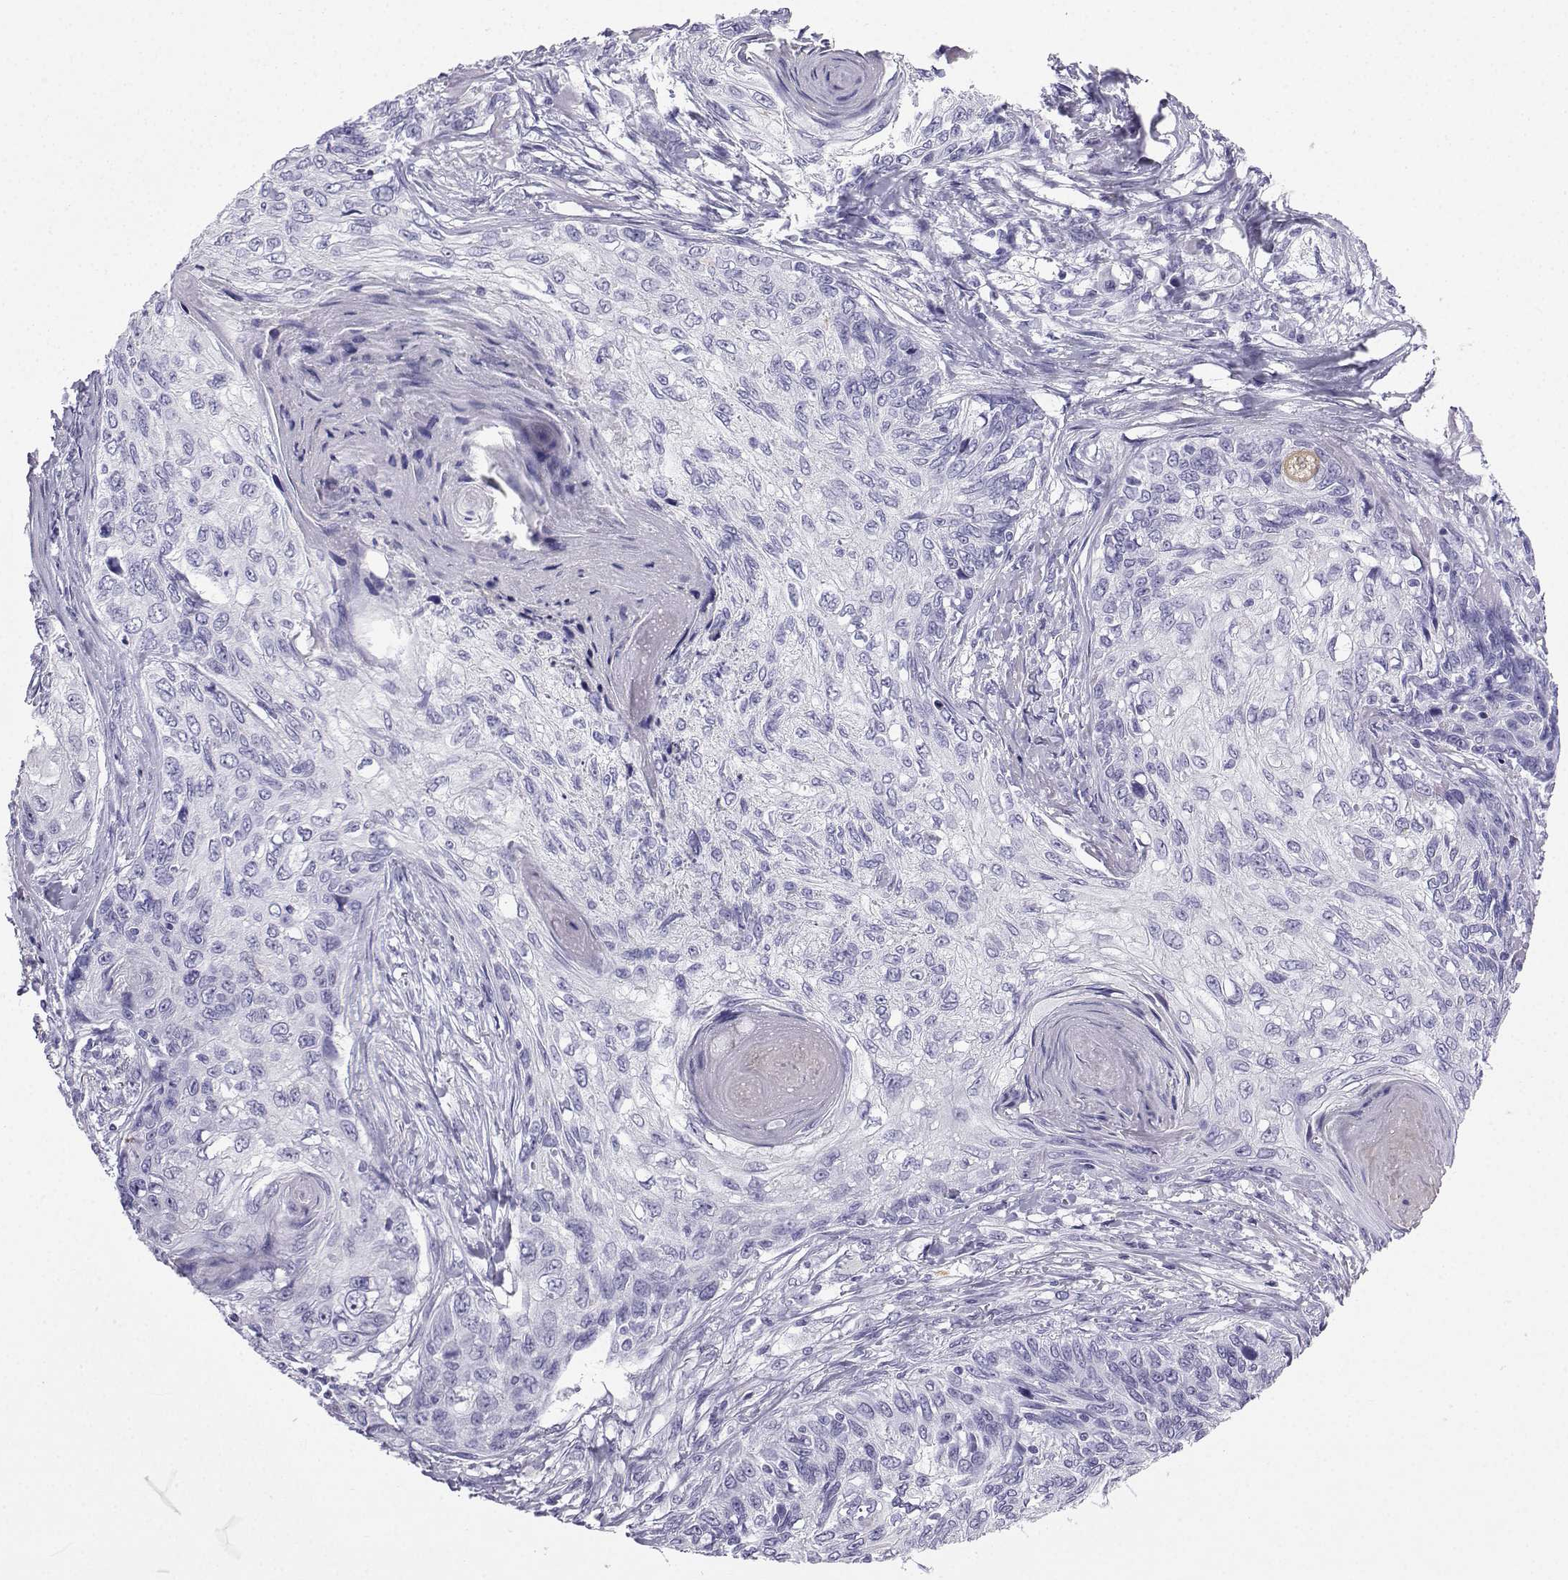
{"staining": {"intensity": "negative", "quantity": "none", "location": "none"}, "tissue": "skin cancer", "cell_type": "Tumor cells", "image_type": "cancer", "snomed": [{"axis": "morphology", "description": "Squamous cell carcinoma, NOS"}, {"axis": "topography", "description": "Skin"}], "caption": "Immunohistochemical staining of human skin cancer demonstrates no significant expression in tumor cells.", "gene": "SLC18A2", "patient": {"sex": "male", "age": 92}}